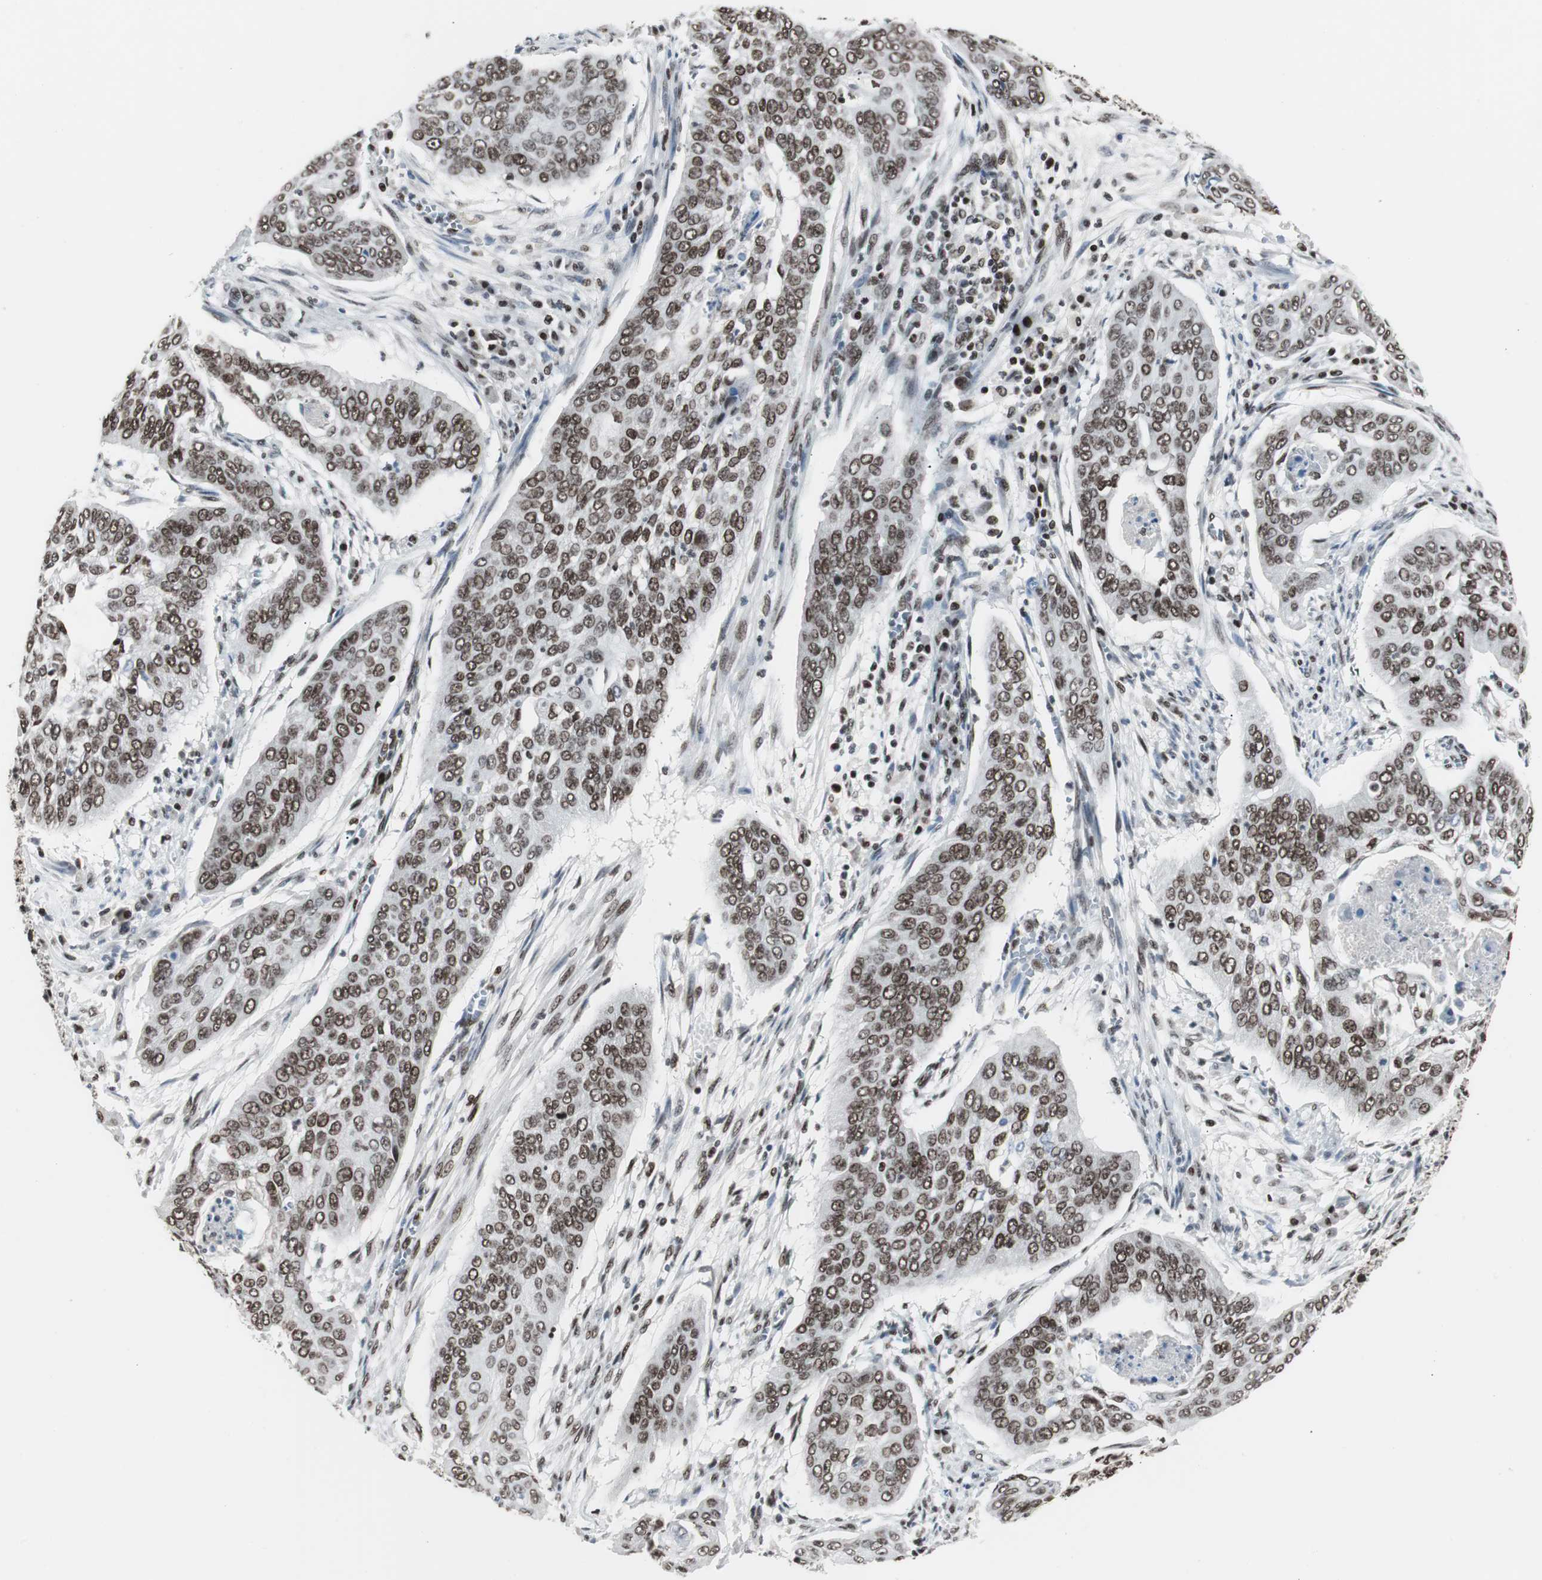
{"staining": {"intensity": "strong", "quantity": ">75%", "location": "nuclear"}, "tissue": "cervical cancer", "cell_type": "Tumor cells", "image_type": "cancer", "snomed": [{"axis": "morphology", "description": "Squamous cell carcinoma, NOS"}, {"axis": "topography", "description": "Cervix"}], "caption": "Protein staining exhibits strong nuclear expression in about >75% of tumor cells in squamous cell carcinoma (cervical).", "gene": "XRCC1", "patient": {"sex": "female", "age": 39}}